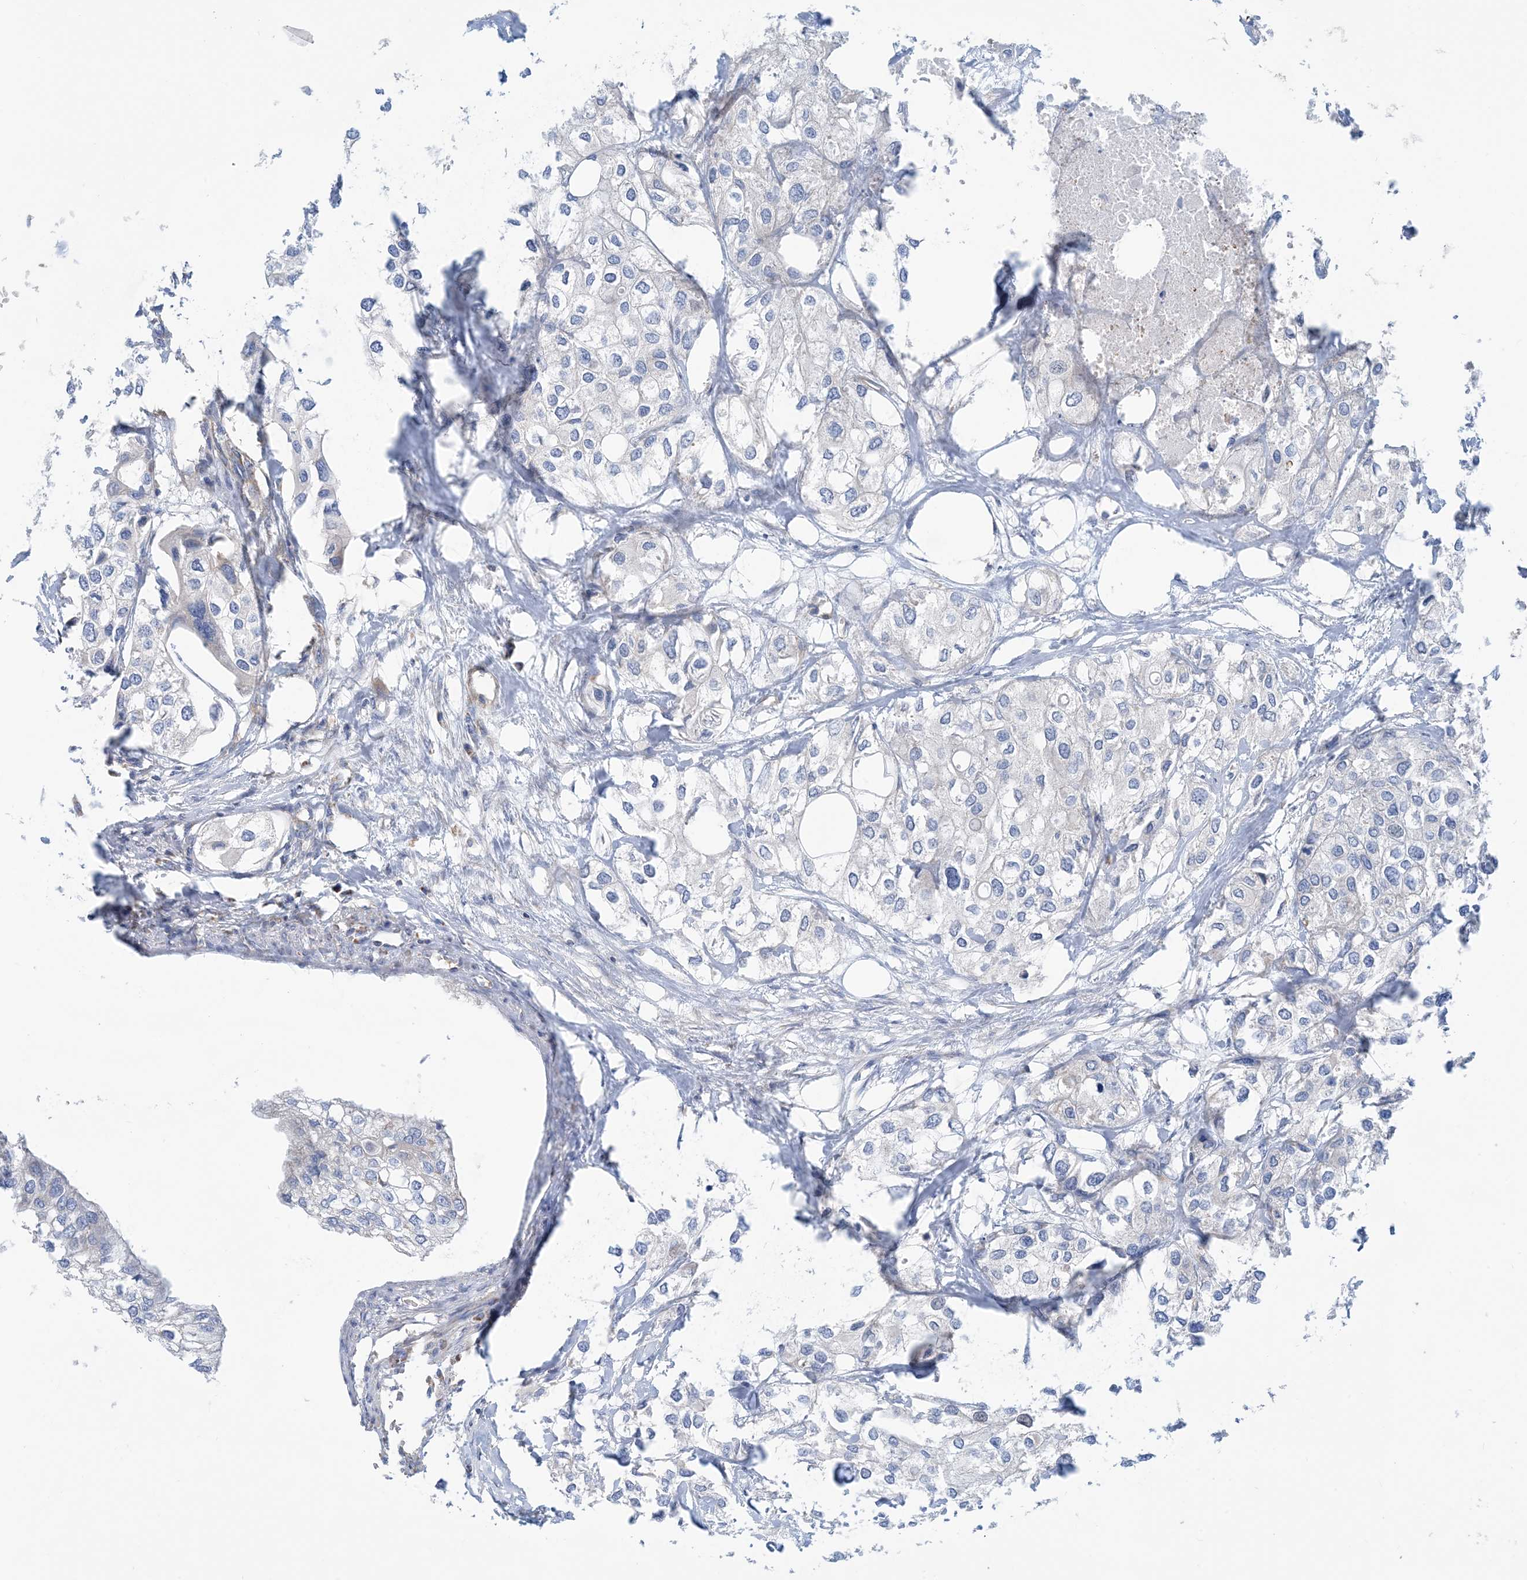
{"staining": {"intensity": "negative", "quantity": "none", "location": "none"}, "tissue": "urothelial cancer", "cell_type": "Tumor cells", "image_type": "cancer", "snomed": [{"axis": "morphology", "description": "Urothelial carcinoma, High grade"}, {"axis": "topography", "description": "Urinary bladder"}], "caption": "Tumor cells are negative for protein expression in human urothelial cancer.", "gene": "PHOSPHO2", "patient": {"sex": "male", "age": 64}}